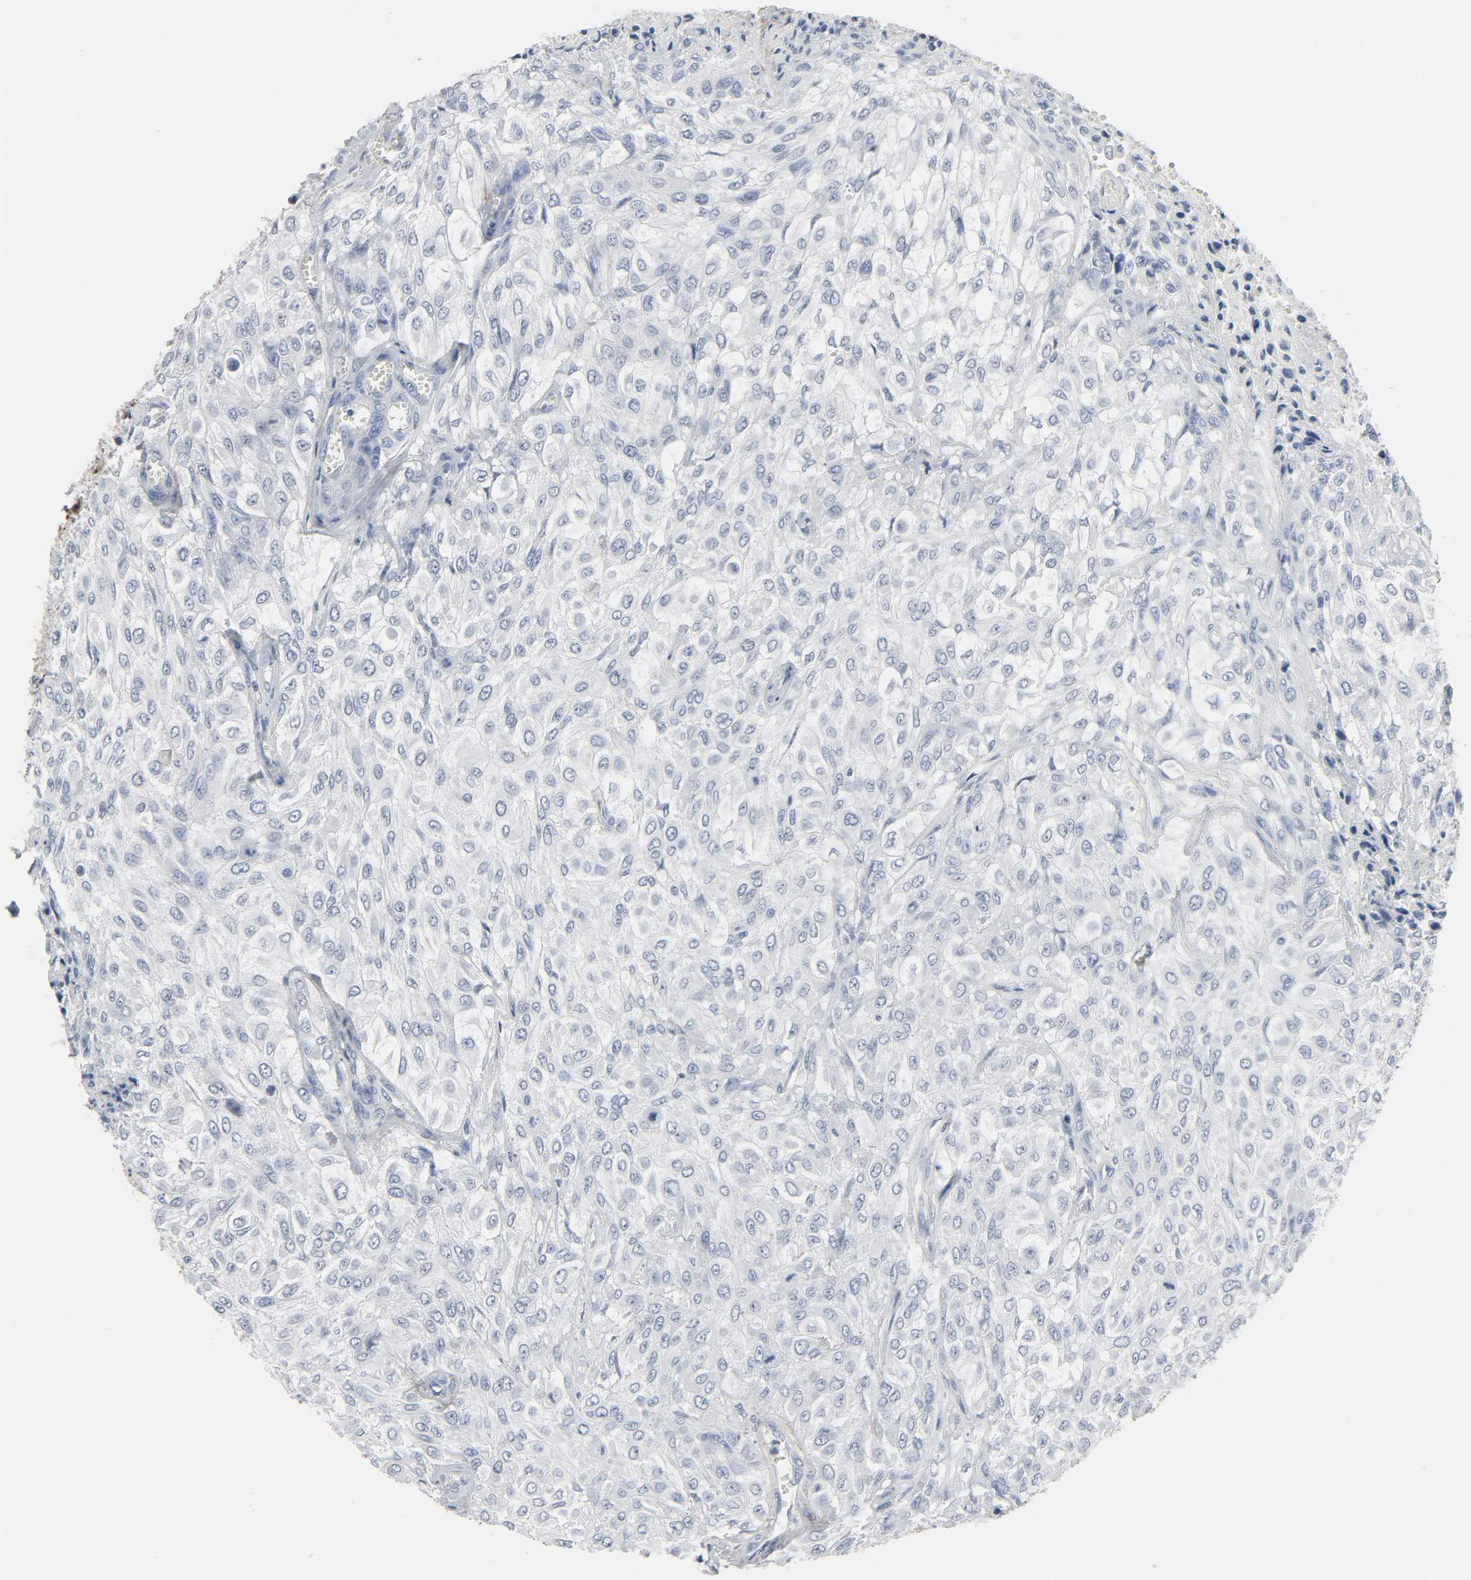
{"staining": {"intensity": "negative", "quantity": "none", "location": "none"}, "tissue": "urothelial cancer", "cell_type": "Tumor cells", "image_type": "cancer", "snomed": [{"axis": "morphology", "description": "Urothelial carcinoma, High grade"}, {"axis": "topography", "description": "Urinary bladder"}], "caption": "Tumor cells are negative for protein expression in human urothelial cancer.", "gene": "FBLN5", "patient": {"sex": "male", "age": 57}}